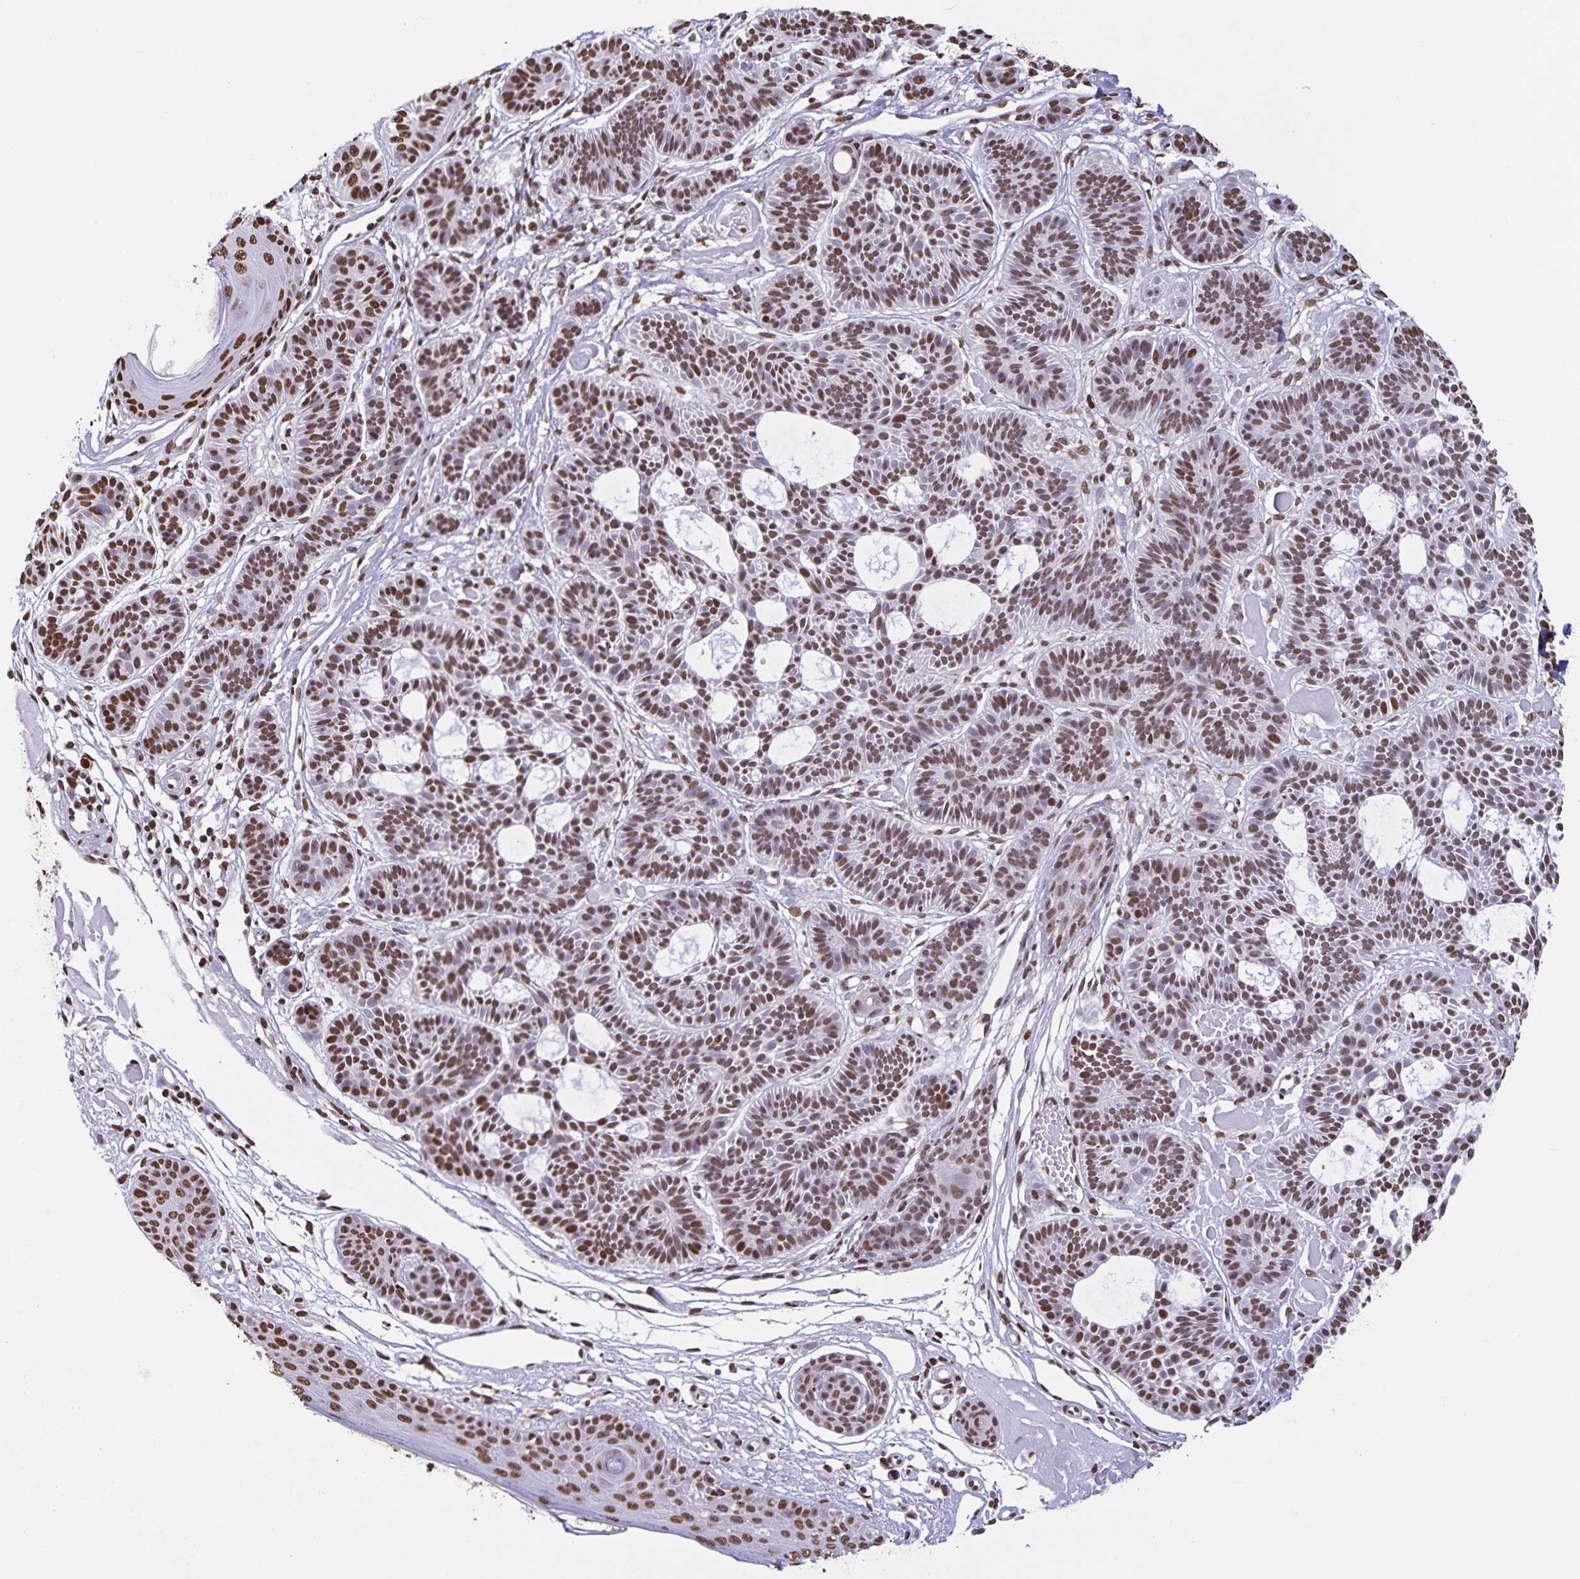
{"staining": {"intensity": "strong", "quantity": ">75%", "location": "nuclear"}, "tissue": "skin cancer", "cell_type": "Tumor cells", "image_type": "cancer", "snomed": [{"axis": "morphology", "description": "Basal cell carcinoma"}, {"axis": "topography", "description": "Skin"}], "caption": "A histopathology image of human skin cancer (basal cell carcinoma) stained for a protein shows strong nuclear brown staining in tumor cells.", "gene": "DUT", "patient": {"sex": "male", "age": 85}}